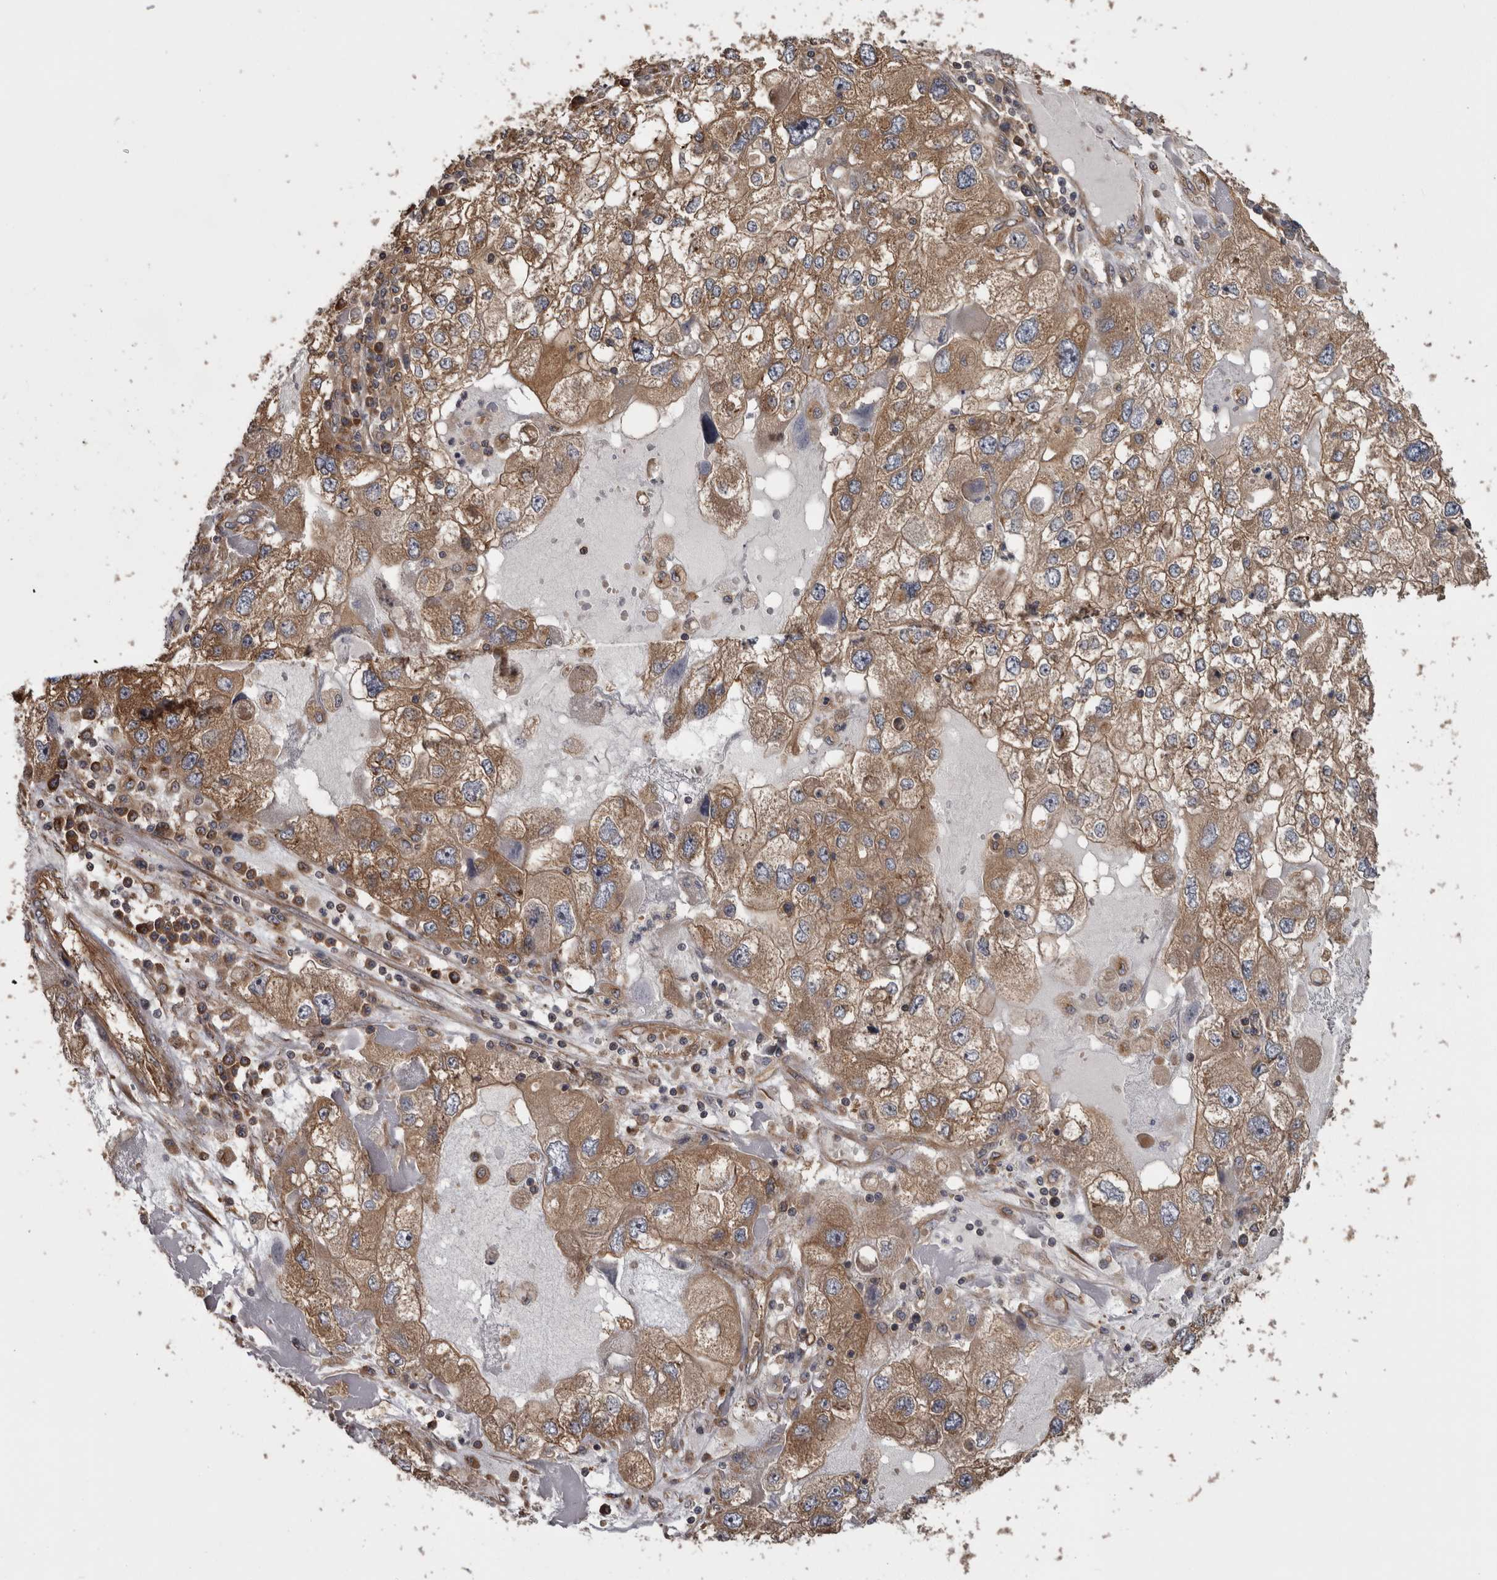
{"staining": {"intensity": "moderate", "quantity": ">75%", "location": "cytoplasmic/membranous"}, "tissue": "endometrial cancer", "cell_type": "Tumor cells", "image_type": "cancer", "snomed": [{"axis": "morphology", "description": "Adenocarcinoma, NOS"}, {"axis": "topography", "description": "Endometrium"}], "caption": "Moderate cytoplasmic/membranous positivity for a protein is appreciated in about >75% of tumor cells of adenocarcinoma (endometrial) using immunohistochemistry.", "gene": "DARS1", "patient": {"sex": "female", "age": 49}}